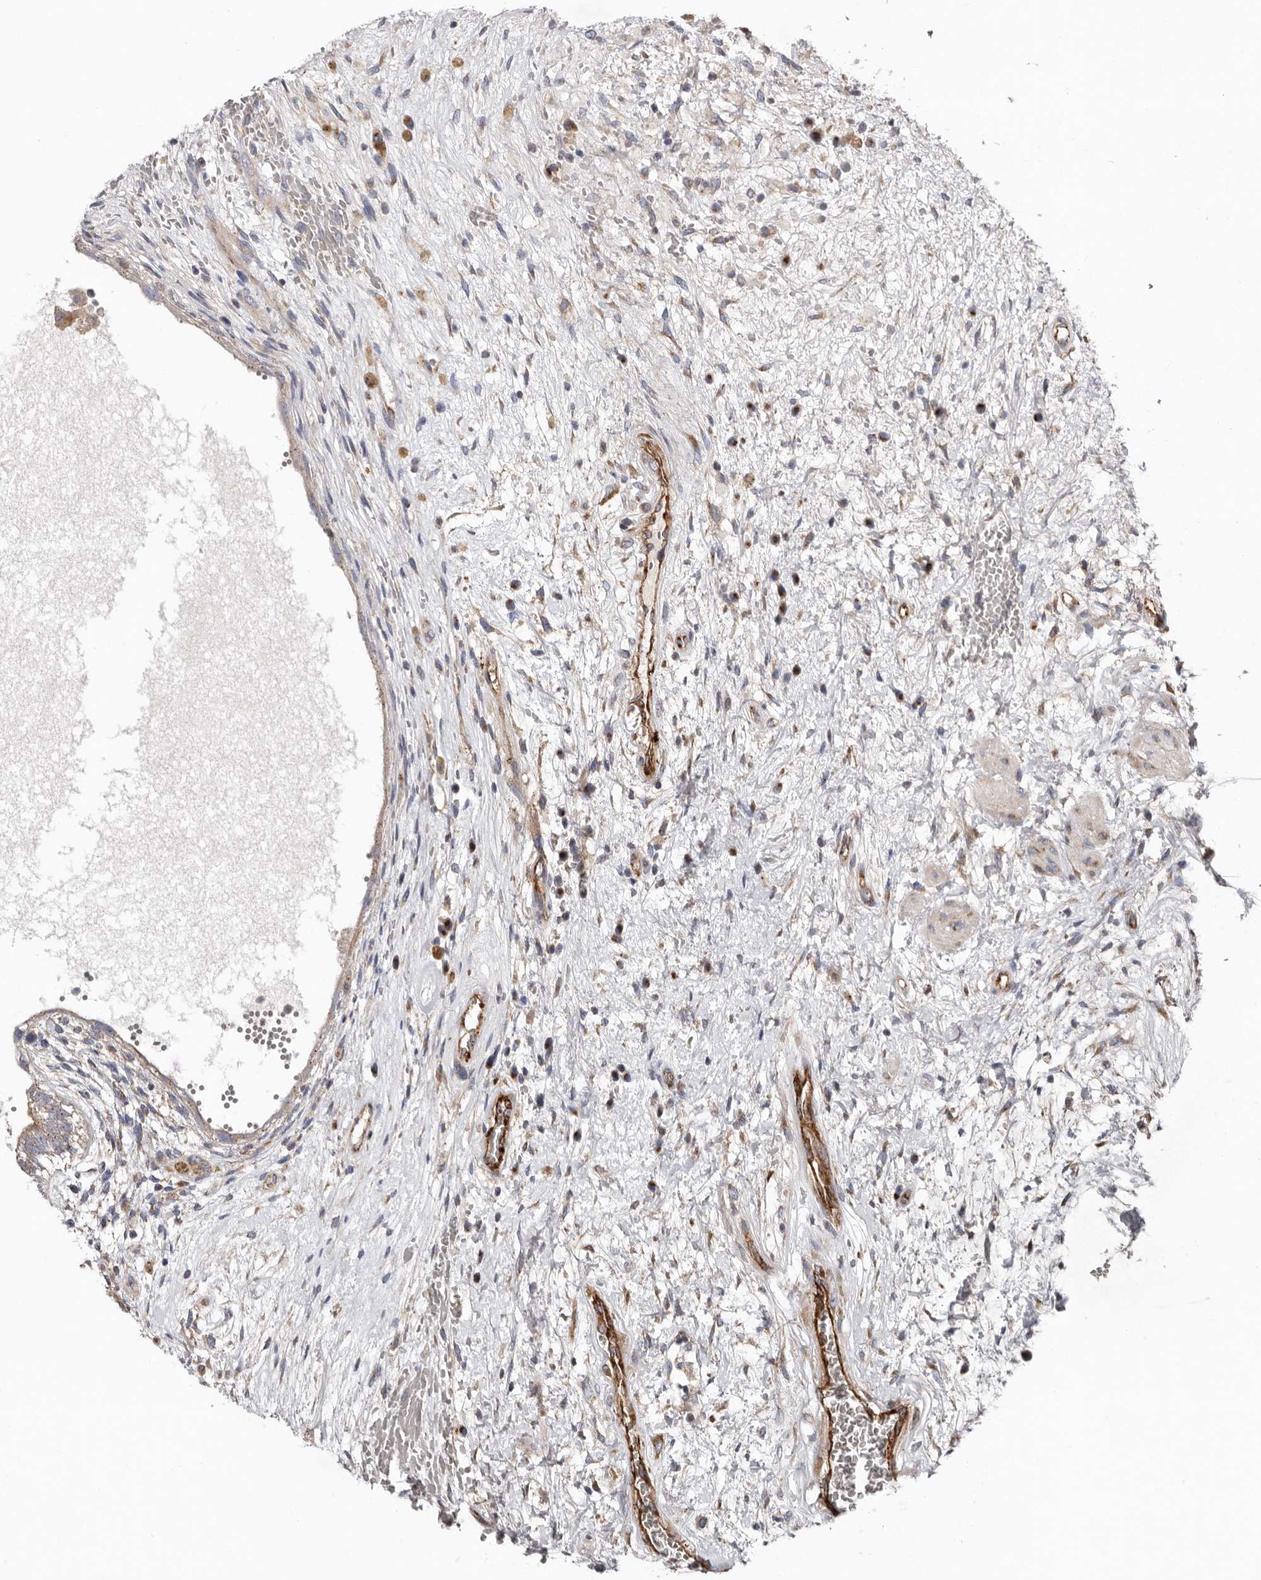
{"staining": {"intensity": "weak", "quantity": ">75%", "location": "cytoplasmic/membranous"}, "tissue": "testis cancer", "cell_type": "Tumor cells", "image_type": "cancer", "snomed": [{"axis": "morphology", "description": "Carcinoma, Embryonal, NOS"}, {"axis": "topography", "description": "Testis"}], "caption": "Embryonal carcinoma (testis) stained for a protein (brown) demonstrates weak cytoplasmic/membranous positive positivity in about >75% of tumor cells.", "gene": "LUZP1", "patient": {"sex": "male", "age": 26}}